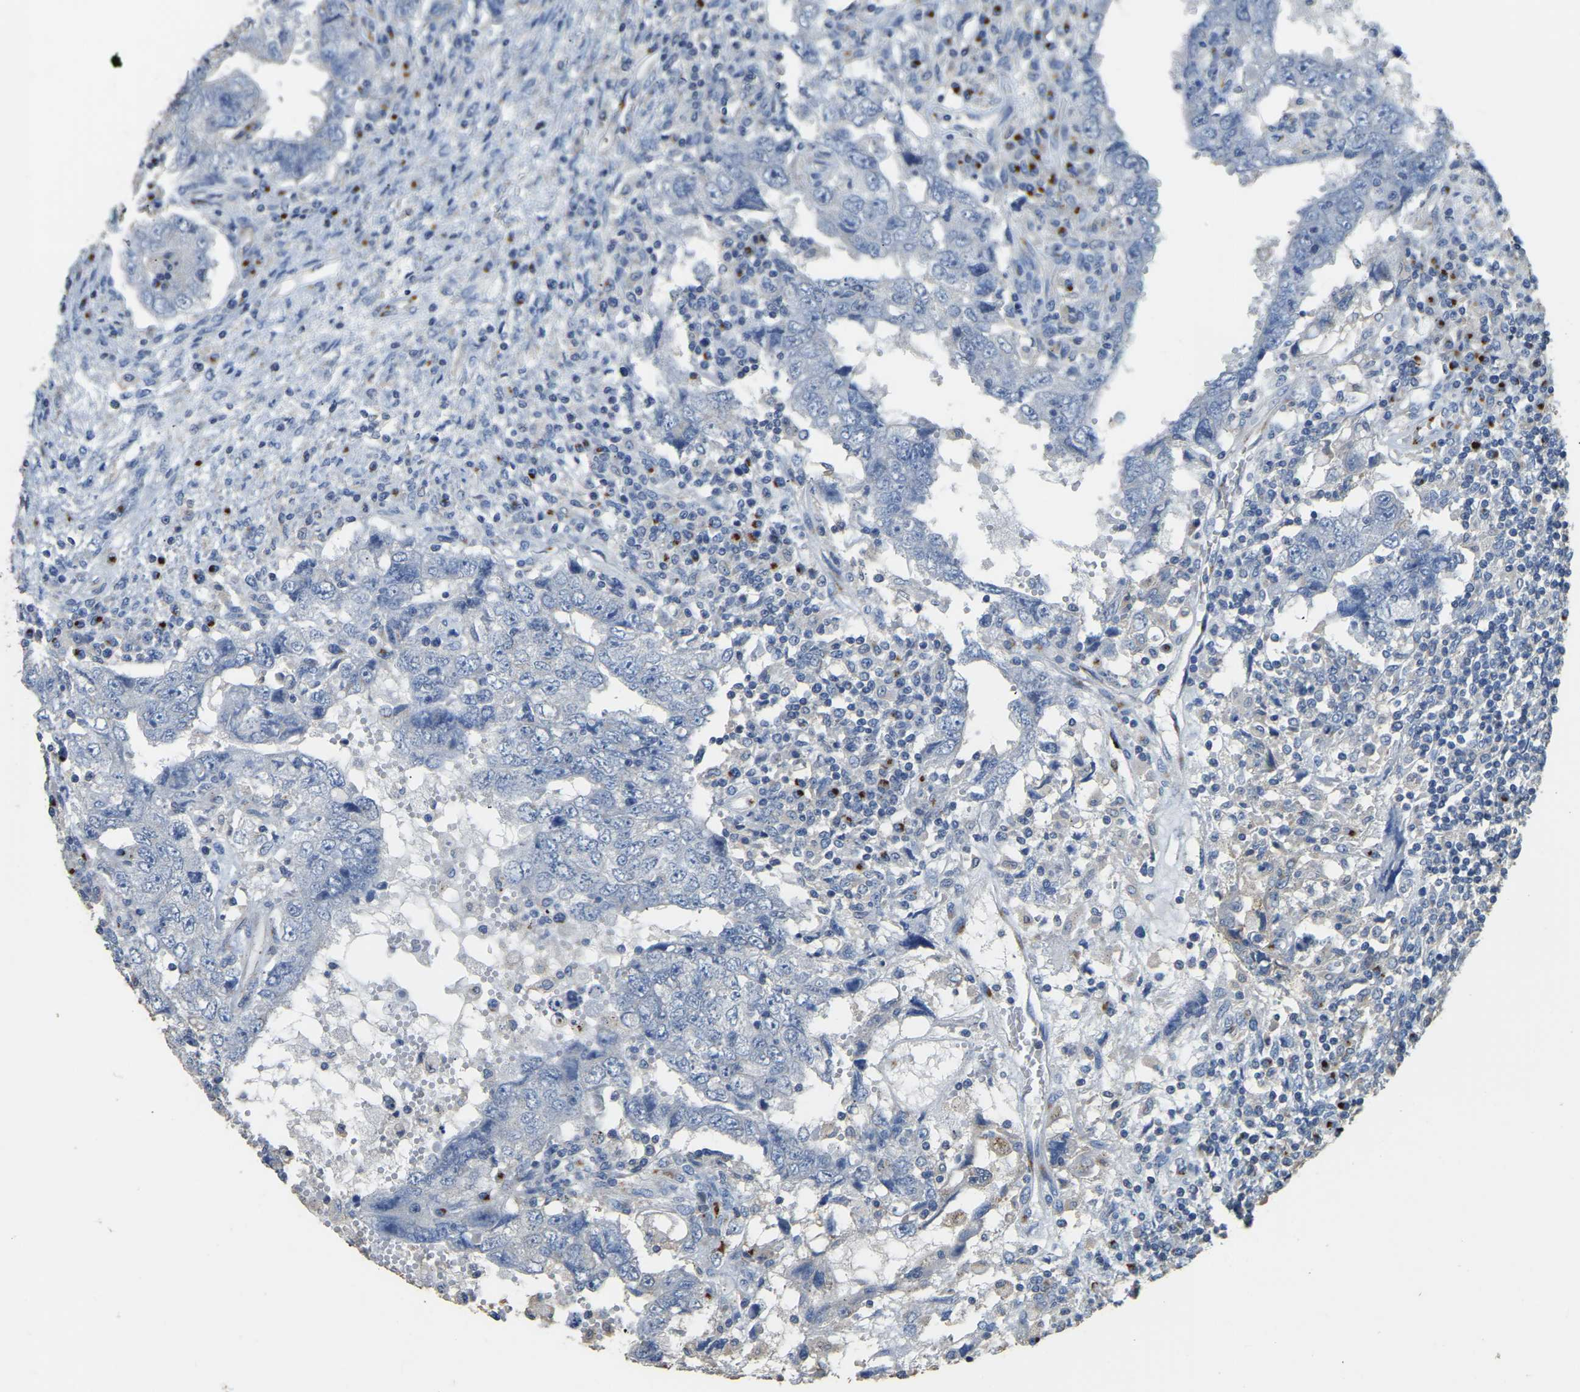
{"staining": {"intensity": "negative", "quantity": "none", "location": "none"}, "tissue": "testis cancer", "cell_type": "Tumor cells", "image_type": "cancer", "snomed": [{"axis": "morphology", "description": "Carcinoma, Embryonal, NOS"}, {"axis": "topography", "description": "Testis"}], "caption": "Tumor cells are negative for brown protein staining in testis cancer. (Stains: DAB IHC with hematoxylin counter stain, Microscopy: brightfield microscopy at high magnification).", "gene": "FAM174A", "patient": {"sex": "male", "age": 26}}